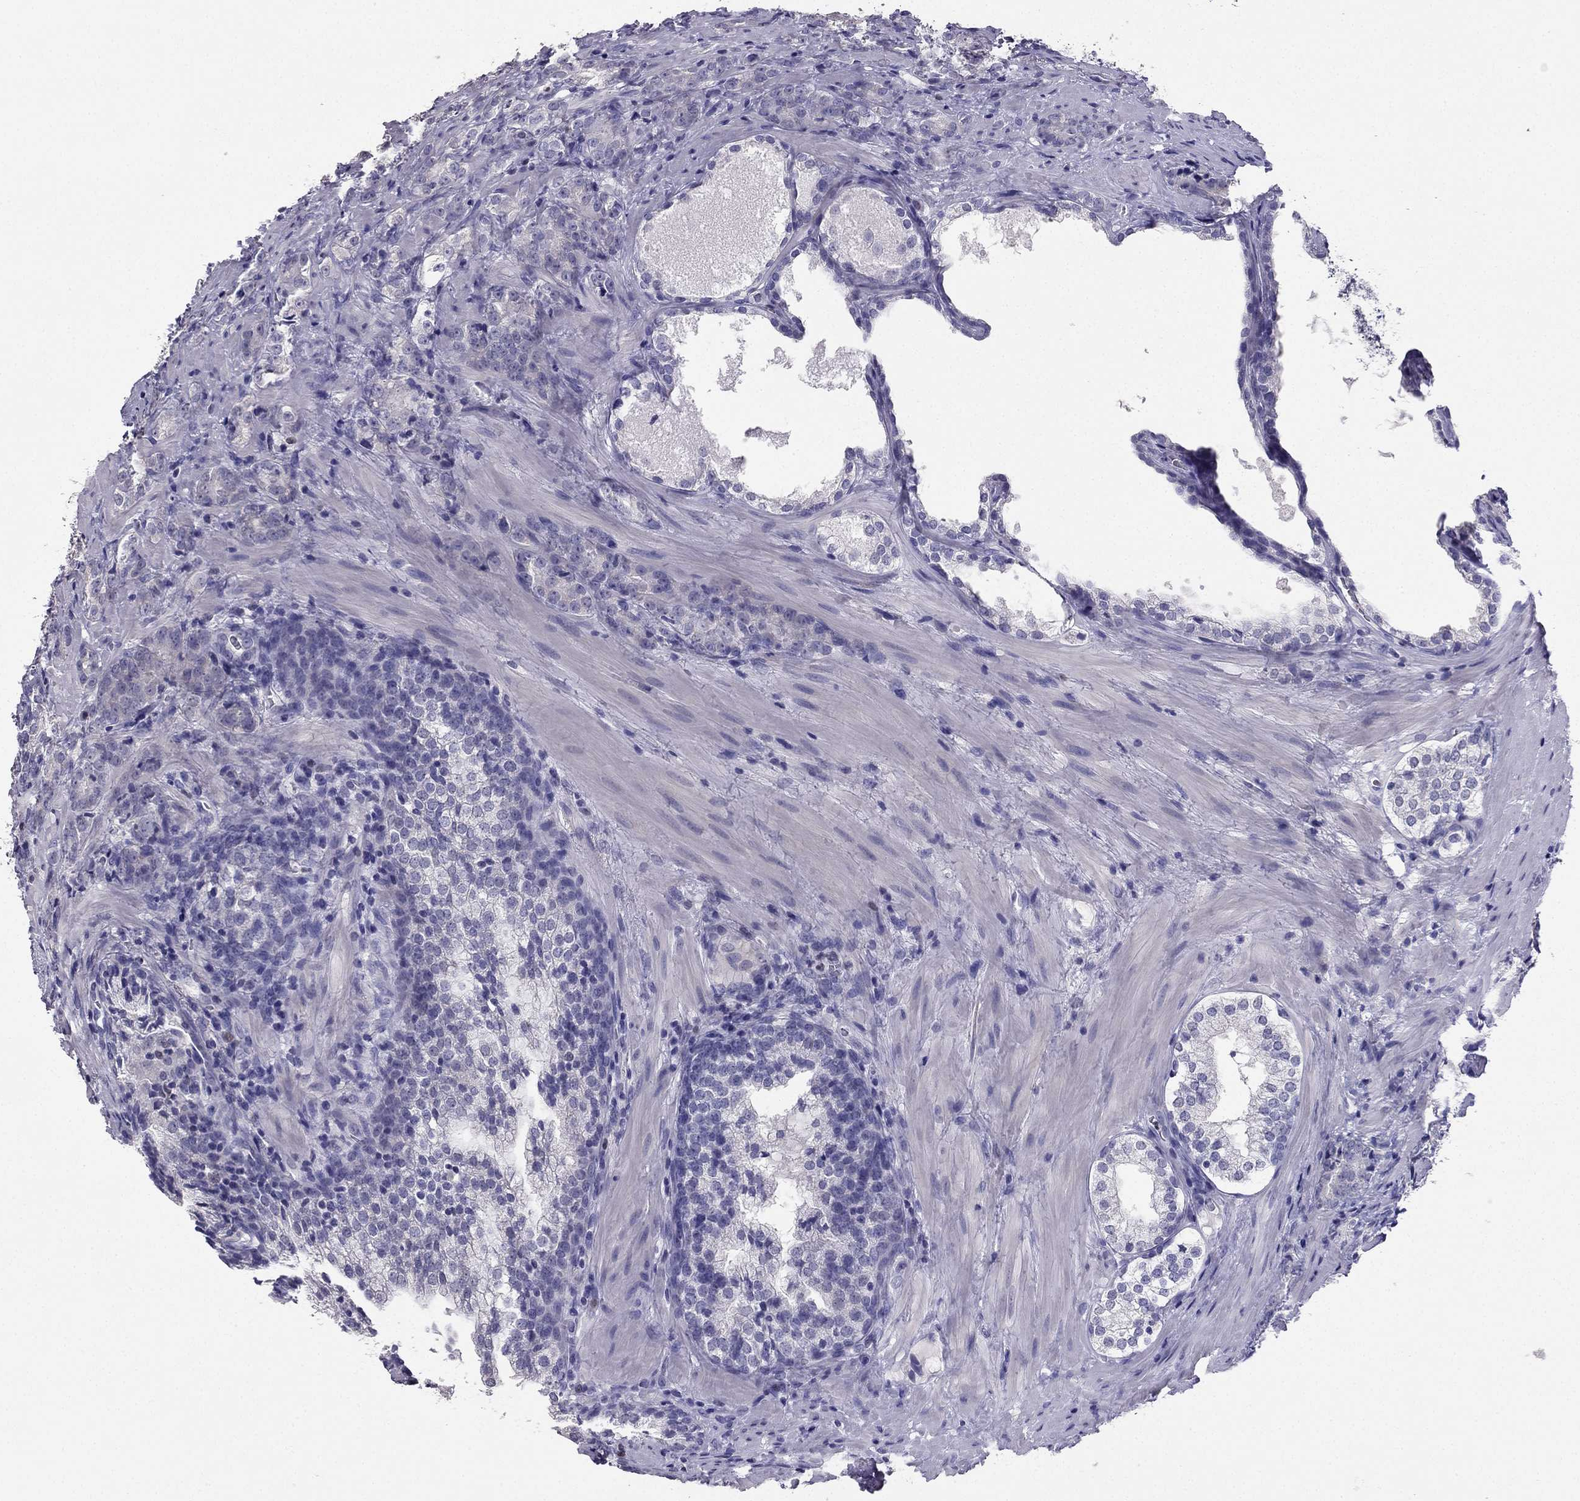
{"staining": {"intensity": "negative", "quantity": "none", "location": "none"}, "tissue": "prostate cancer", "cell_type": "Tumor cells", "image_type": "cancer", "snomed": [{"axis": "morphology", "description": "Adenocarcinoma, NOS"}, {"axis": "topography", "description": "Prostate and seminal vesicle, NOS"}], "caption": "A photomicrograph of human prostate adenocarcinoma is negative for staining in tumor cells. (Stains: DAB immunohistochemistry with hematoxylin counter stain, Microscopy: brightfield microscopy at high magnification).", "gene": "ARID3A", "patient": {"sex": "male", "age": 63}}